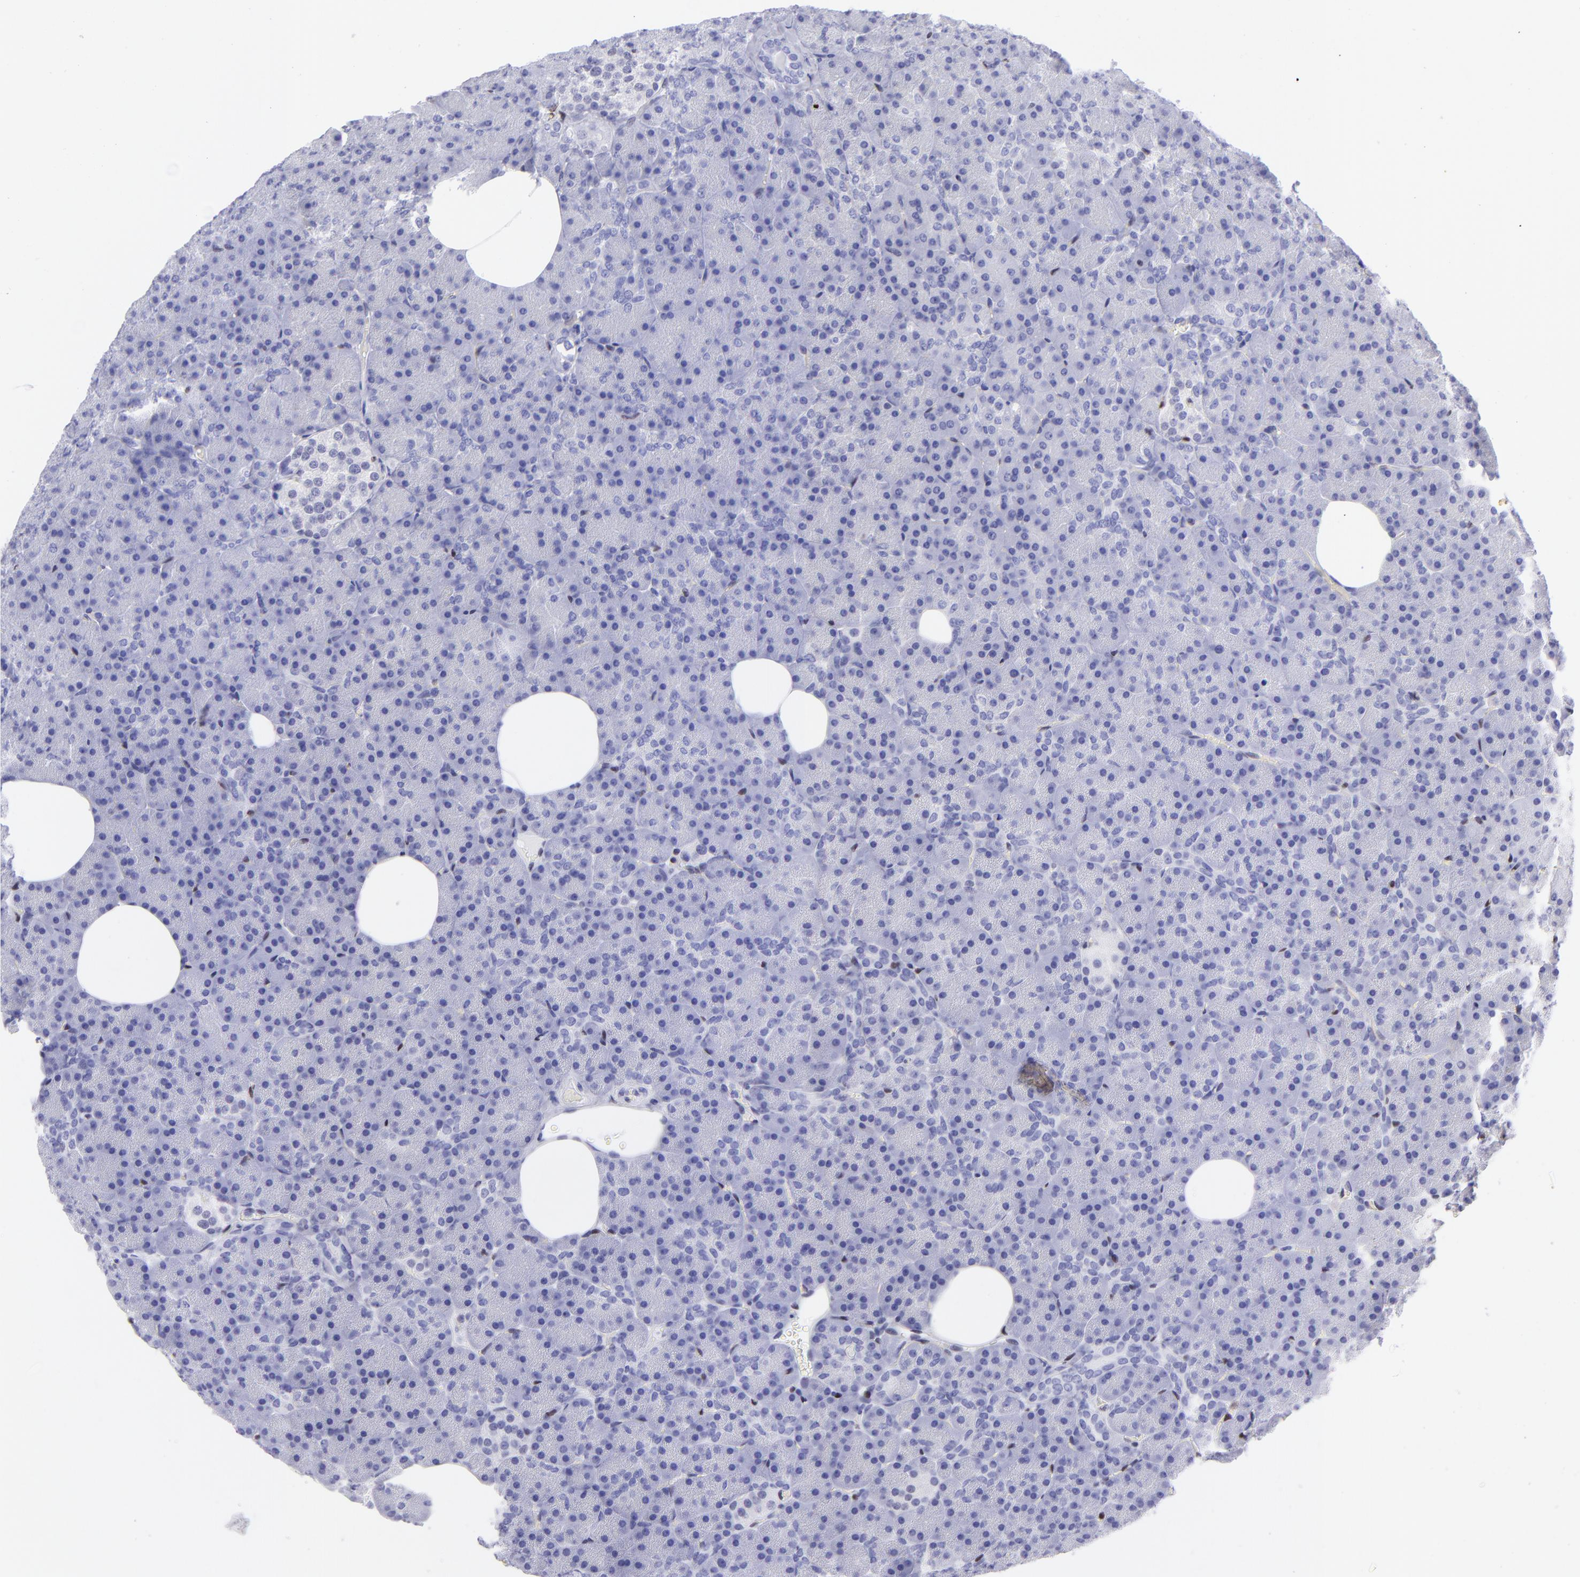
{"staining": {"intensity": "negative", "quantity": "none", "location": "none"}, "tissue": "pancreas", "cell_type": "Exocrine glandular cells", "image_type": "normal", "snomed": [{"axis": "morphology", "description": "Normal tissue, NOS"}, {"axis": "topography", "description": "Pancreas"}], "caption": "A high-resolution image shows IHC staining of unremarkable pancreas, which displays no significant positivity in exocrine glandular cells. (DAB (3,3'-diaminobenzidine) immunohistochemistry, high magnification).", "gene": "ETS1", "patient": {"sex": "female", "age": 35}}